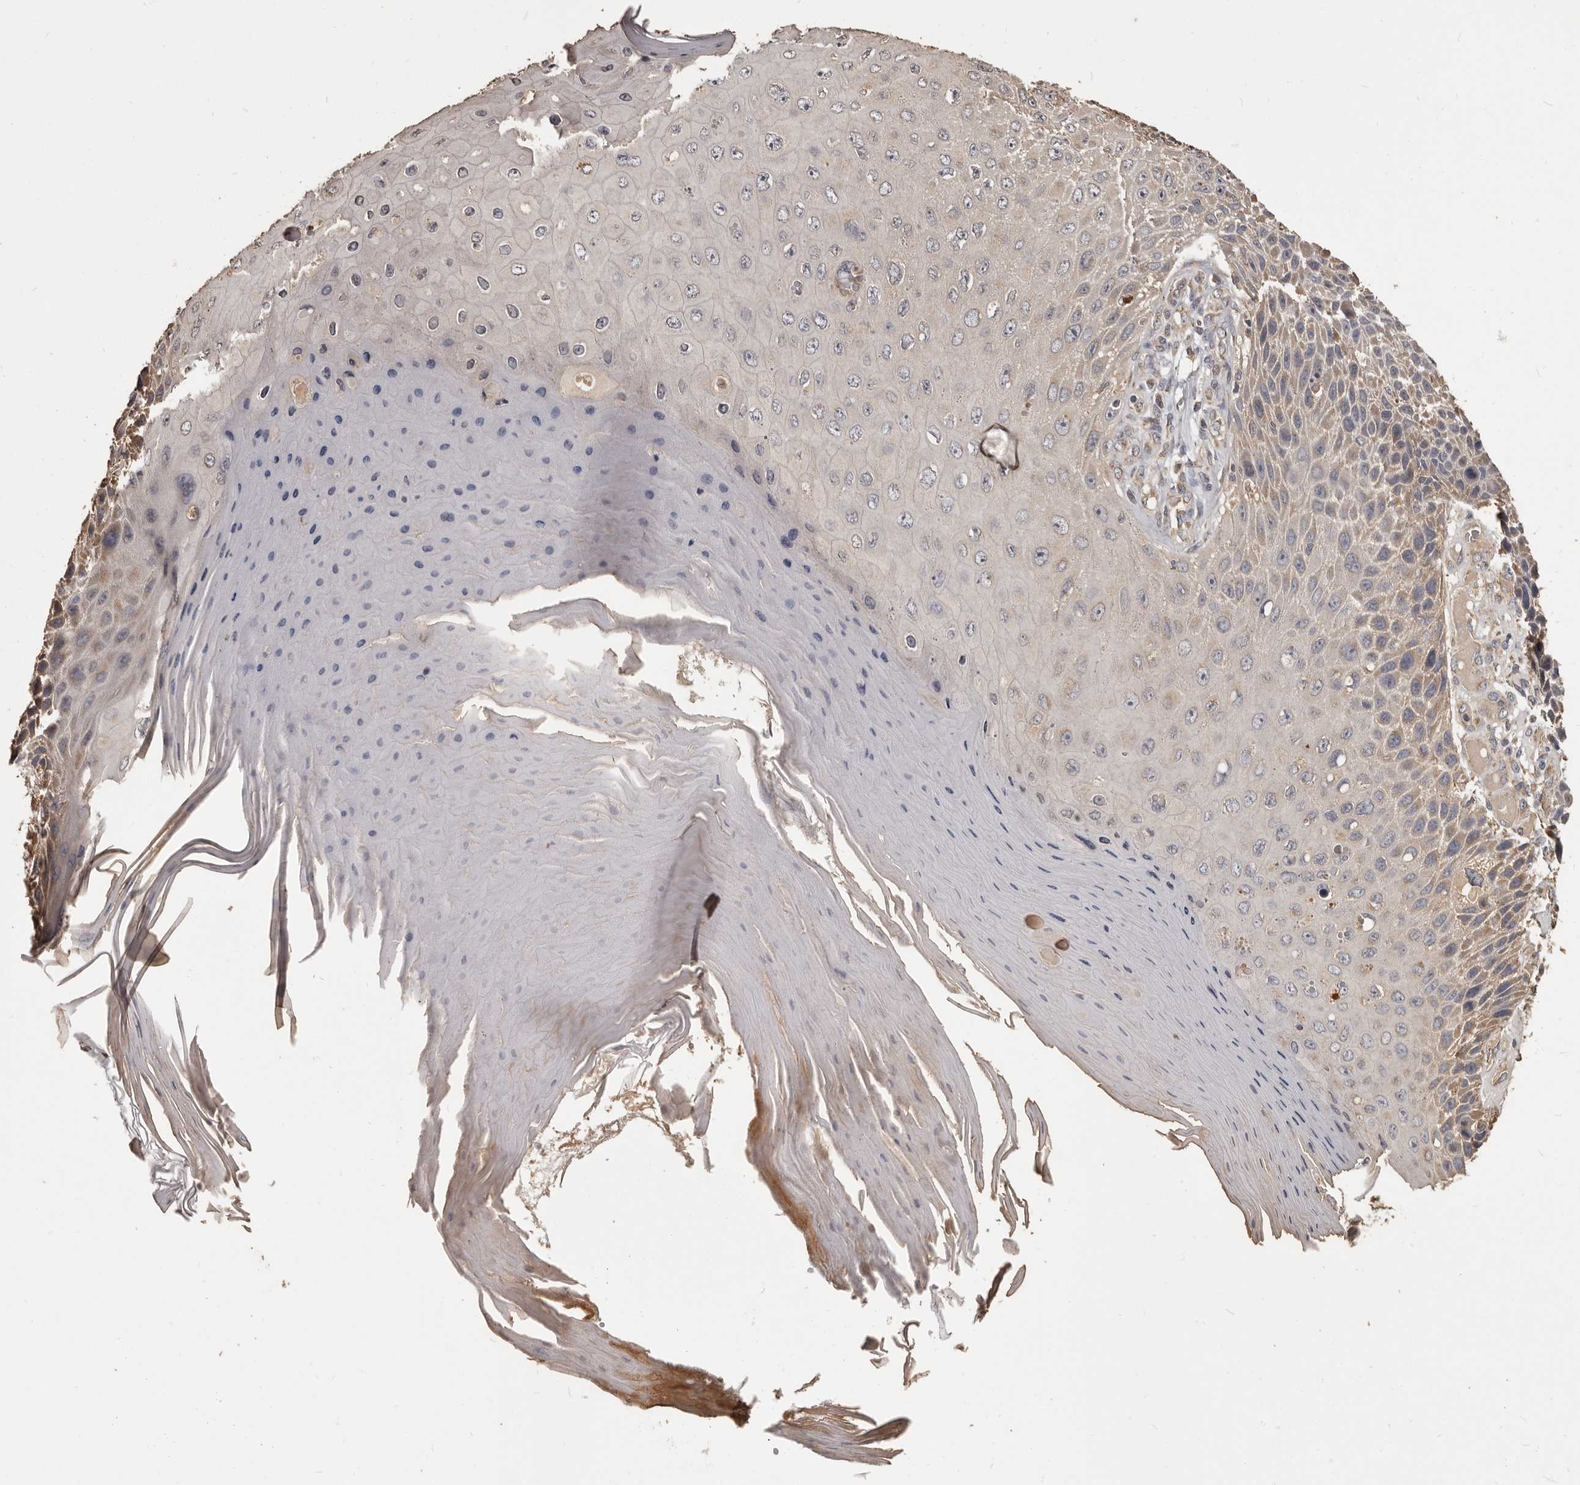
{"staining": {"intensity": "moderate", "quantity": "<25%", "location": "cytoplasmic/membranous"}, "tissue": "skin cancer", "cell_type": "Tumor cells", "image_type": "cancer", "snomed": [{"axis": "morphology", "description": "Squamous cell carcinoma, NOS"}, {"axis": "topography", "description": "Skin"}], "caption": "Skin cancer (squamous cell carcinoma) stained with DAB immunohistochemistry (IHC) shows low levels of moderate cytoplasmic/membranous positivity in about <25% of tumor cells.", "gene": "MGAT5", "patient": {"sex": "female", "age": 88}}